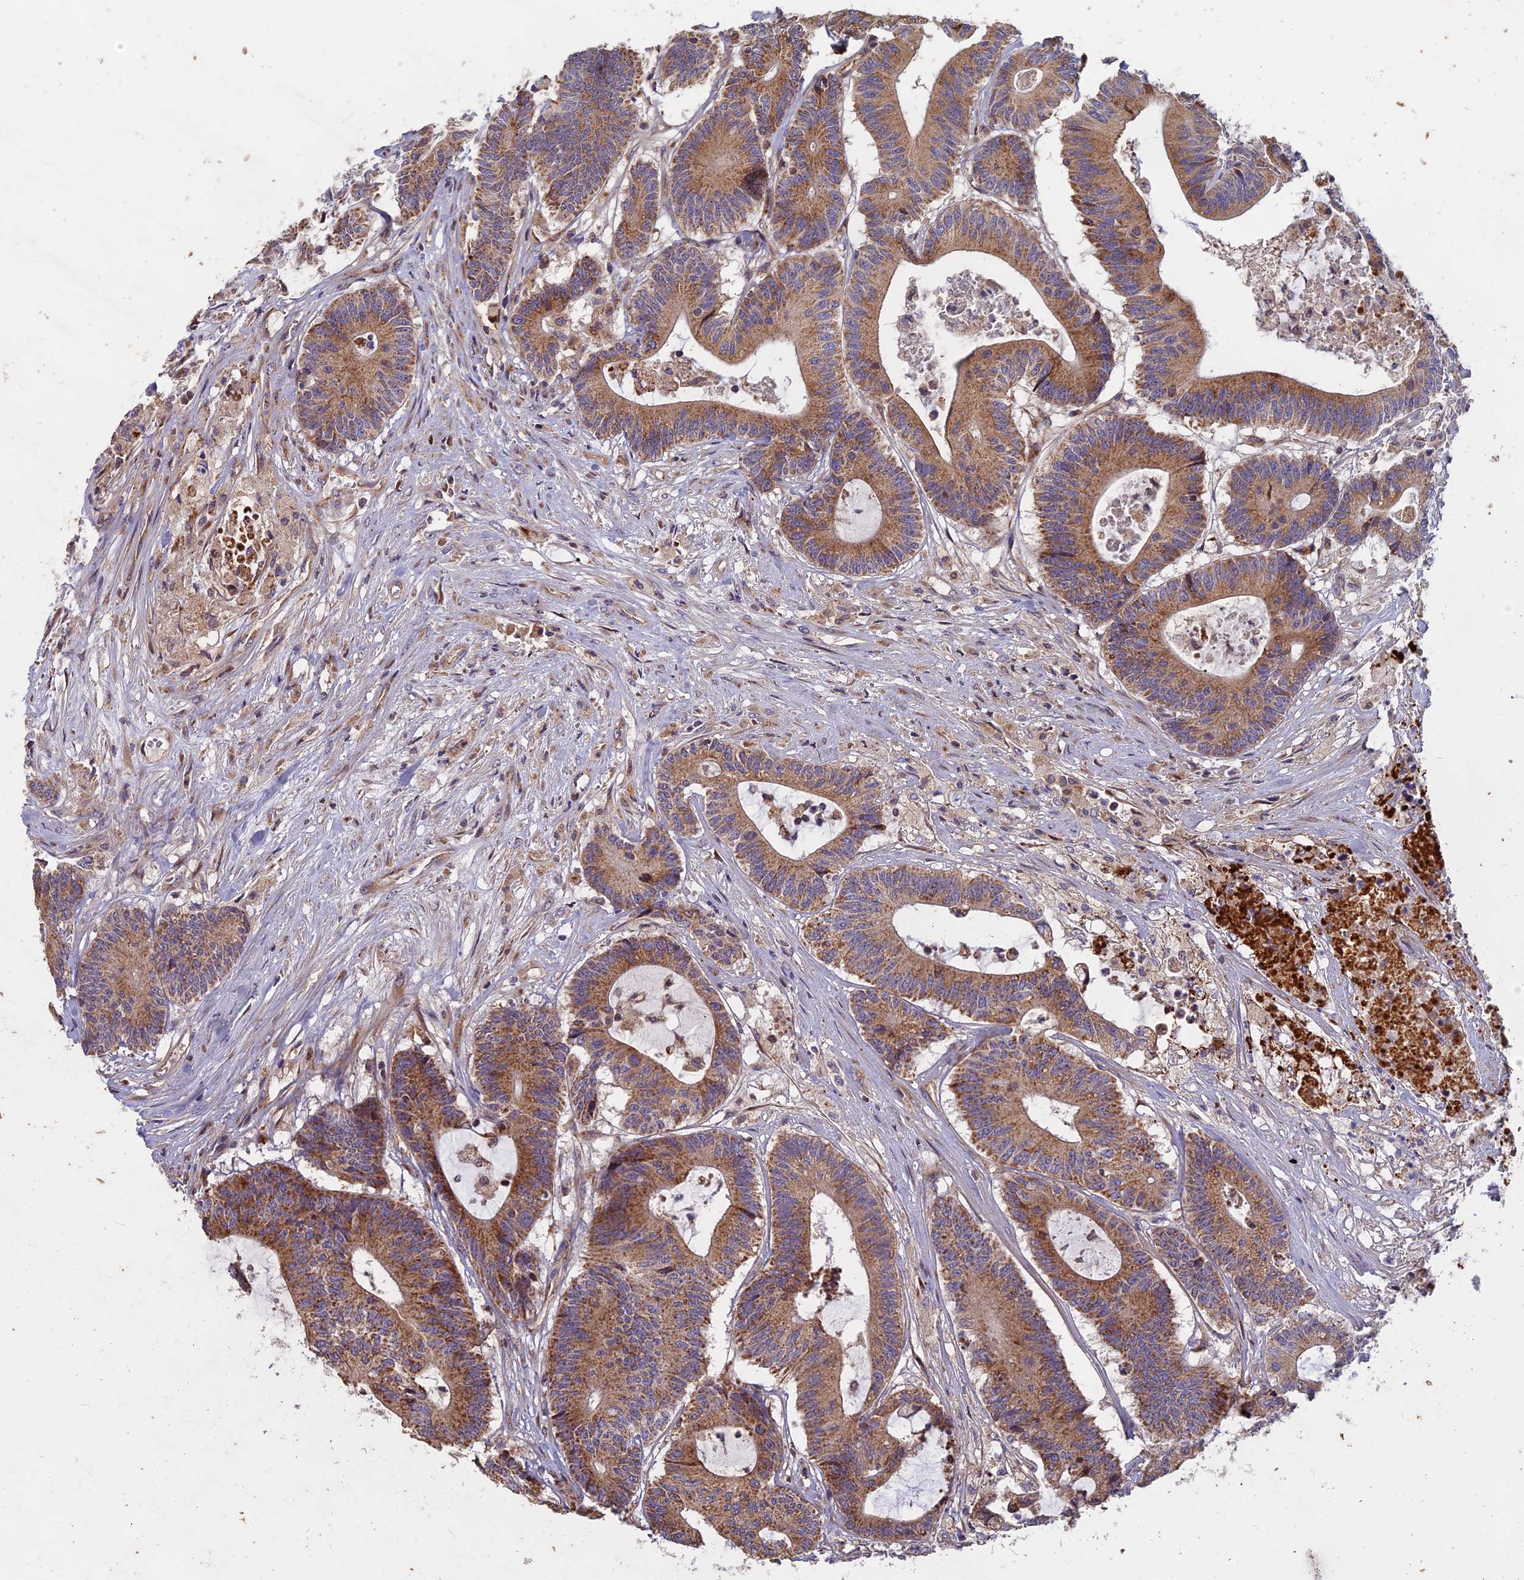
{"staining": {"intensity": "moderate", "quantity": ">75%", "location": "cytoplasmic/membranous"}, "tissue": "colorectal cancer", "cell_type": "Tumor cells", "image_type": "cancer", "snomed": [{"axis": "morphology", "description": "Adenocarcinoma, NOS"}, {"axis": "topography", "description": "Colon"}], "caption": "Brown immunohistochemical staining in colorectal cancer demonstrates moderate cytoplasmic/membranous expression in approximately >75% of tumor cells. (brown staining indicates protein expression, while blue staining denotes nuclei).", "gene": "EDAR", "patient": {"sex": "female", "age": 84}}